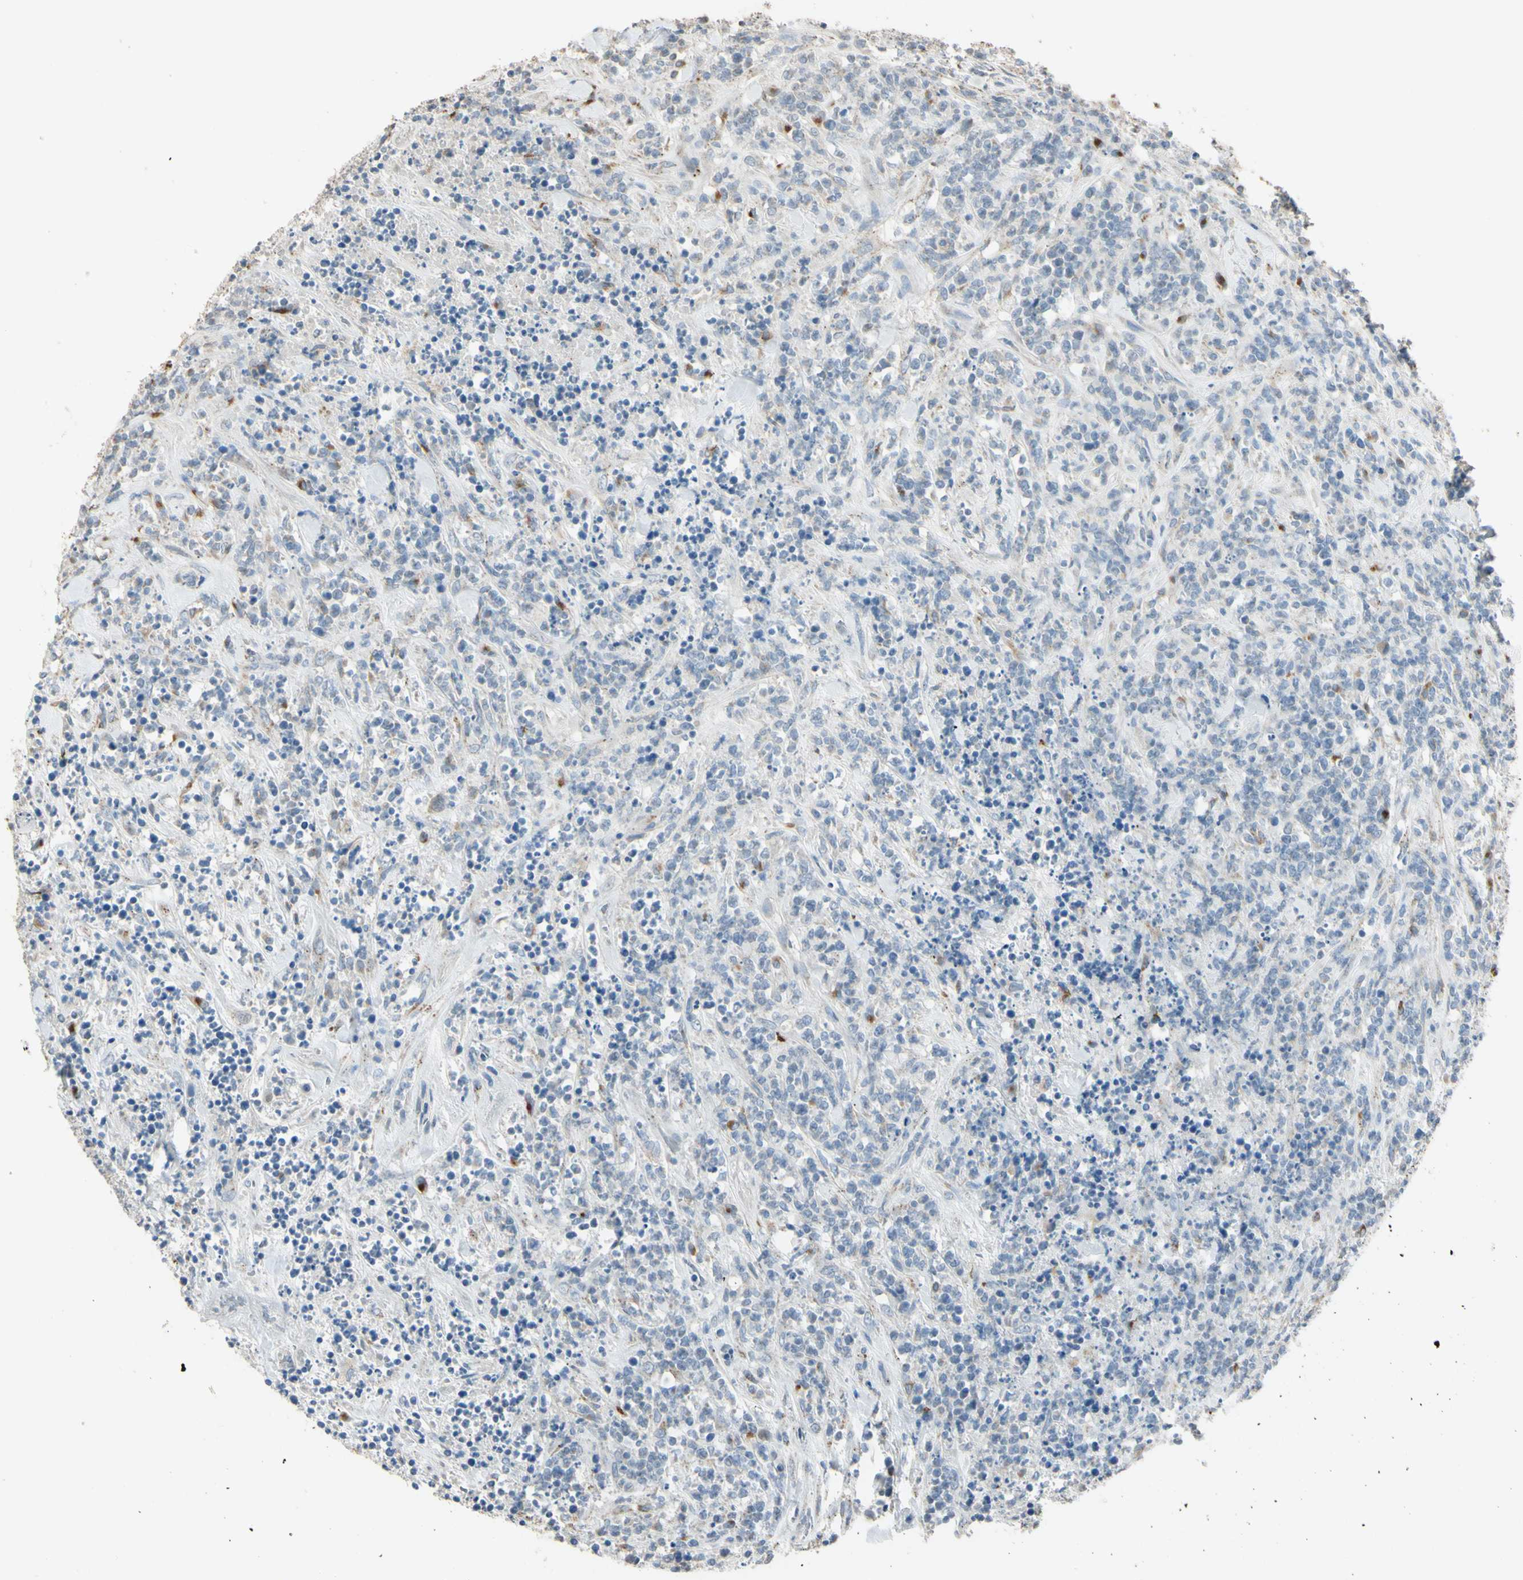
{"staining": {"intensity": "negative", "quantity": "none", "location": "none"}, "tissue": "lymphoma", "cell_type": "Tumor cells", "image_type": "cancer", "snomed": [{"axis": "morphology", "description": "Malignant lymphoma, non-Hodgkin's type, High grade"}, {"axis": "topography", "description": "Soft tissue"}], "caption": "DAB immunohistochemical staining of malignant lymphoma, non-Hodgkin's type (high-grade) shows no significant staining in tumor cells.", "gene": "ANGPTL1", "patient": {"sex": "male", "age": 18}}